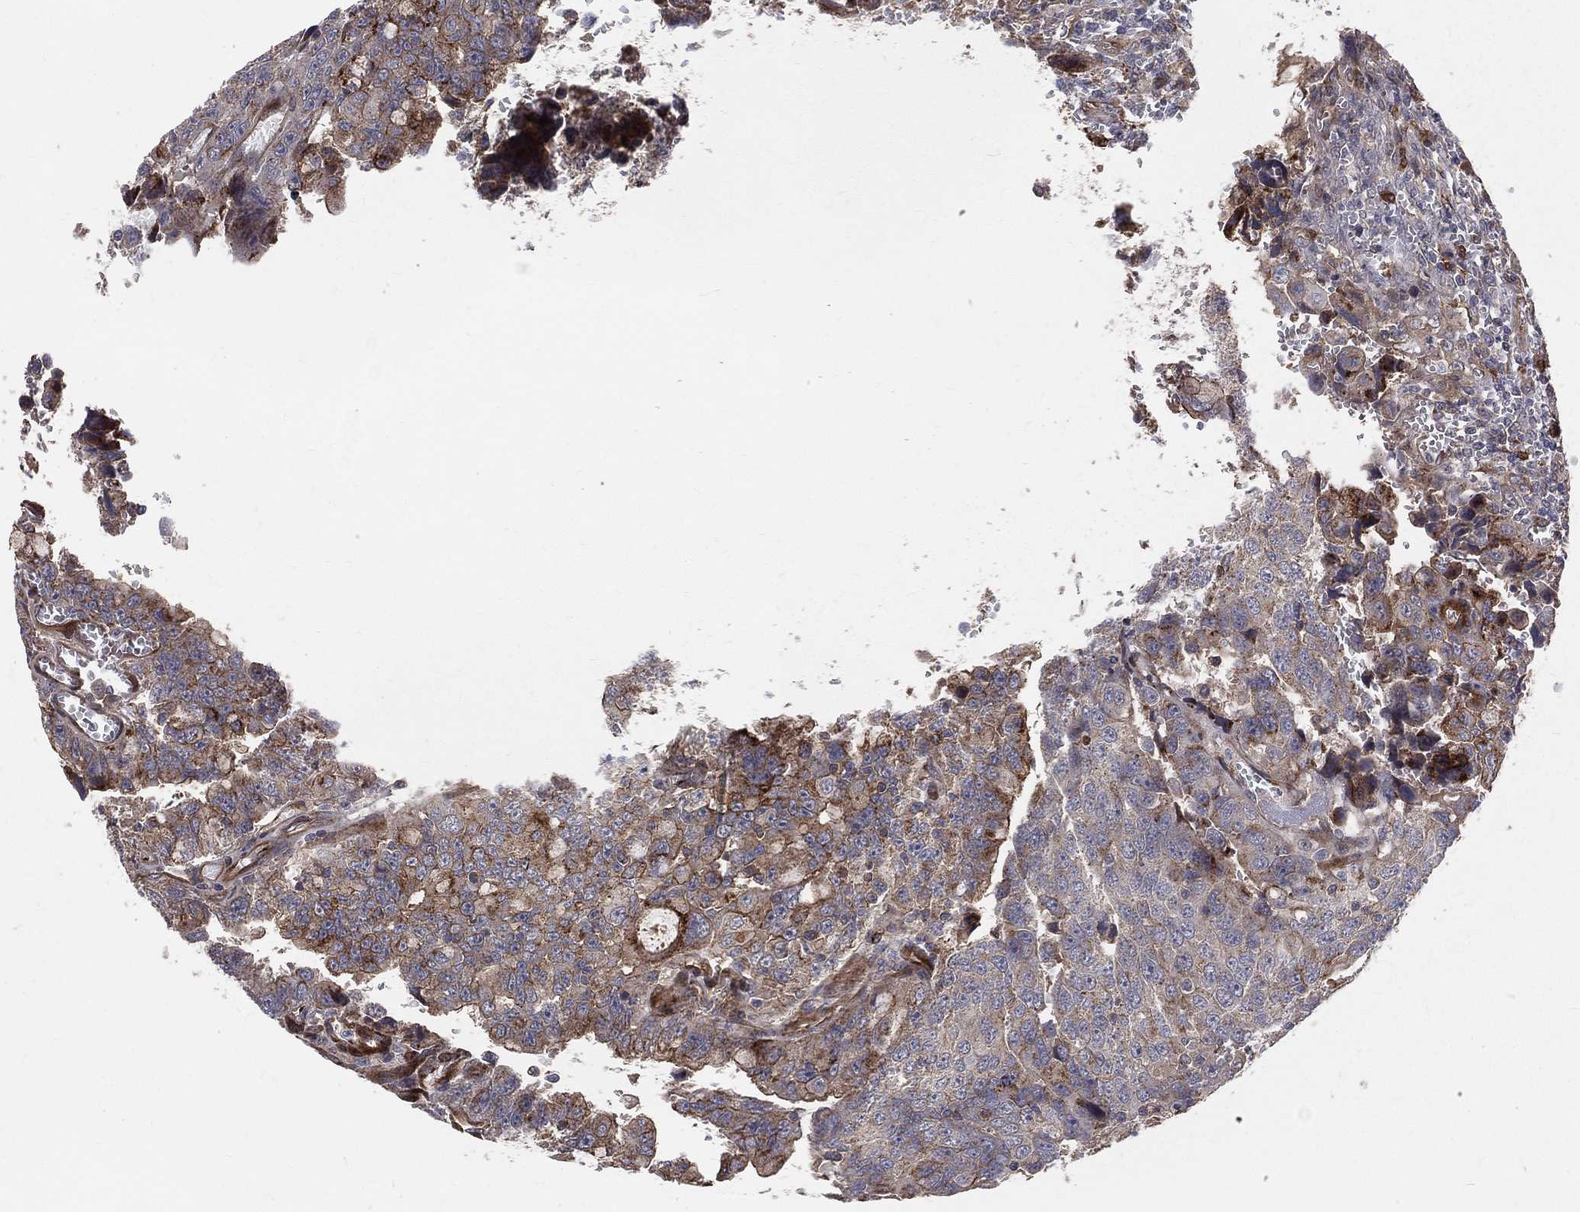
{"staining": {"intensity": "moderate", "quantity": ">75%", "location": "cytoplasmic/membranous"}, "tissue": "urothelial cancer", "cell_type": "Tumor cells", "image_type": "cancer", "snomed": [{"axis": "morphology", "description": "Urothelial carcinoma, NOS"}, {"axis": "morphology", "description": "Urothelial carcinoma, High grade"}, {"axis": "topography", "description": "Urinary bladder"}], "caption": "Tumor cells reveal medium levels of moderate cytoplasmic/membranous expression in about >75% of cells in transitional cell carcinoma.", "gene": "ENTPD1", "patient": {"sex": "female", "age": 73}}